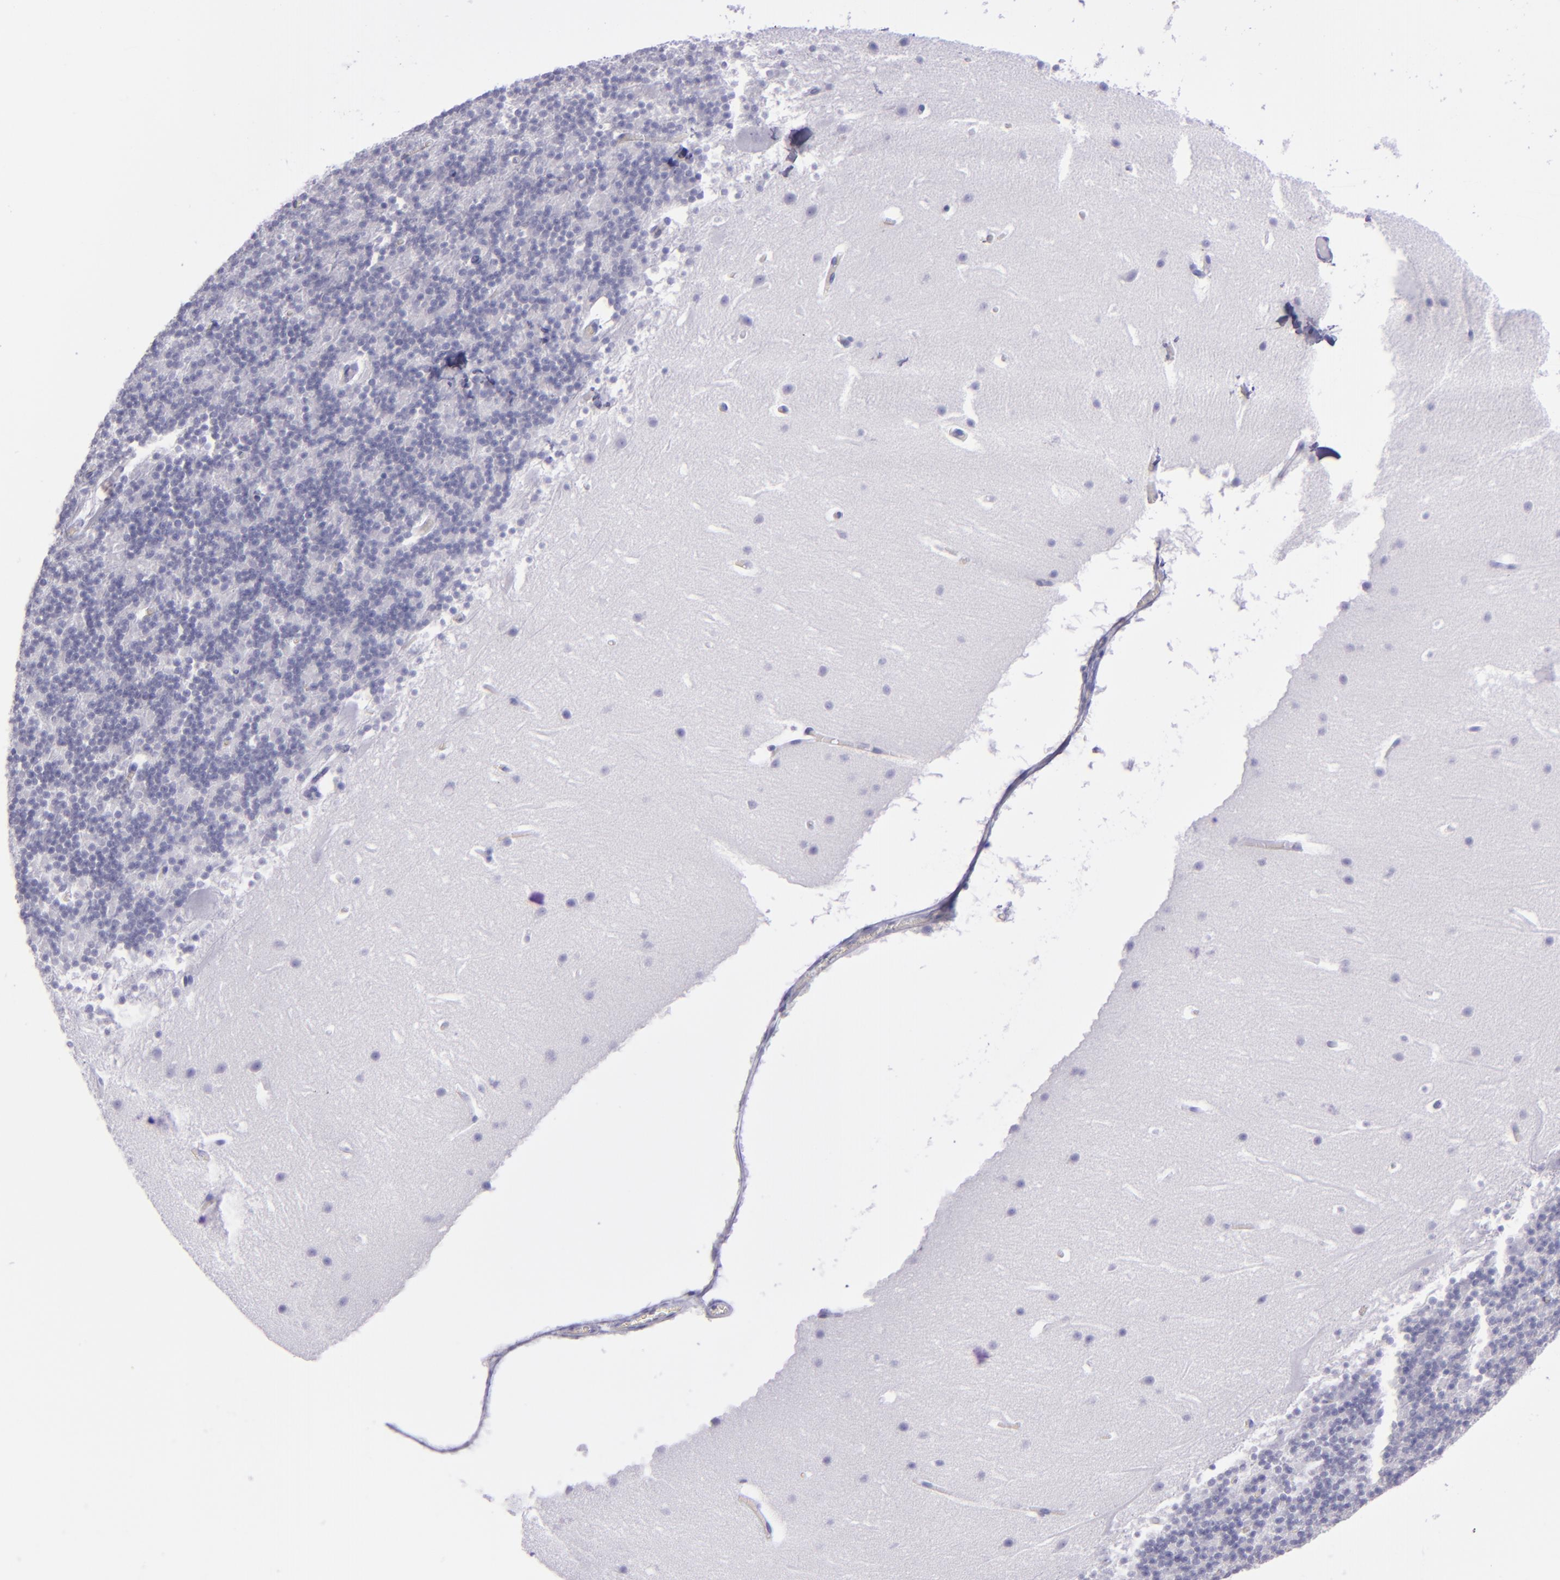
{"staining": {"intensity": "negative", "quantity": "none", "location": "none"}, "tissue": "cerebellum", "cell_type": "Cells in granular layer", "image_type": "normal", "snomed": [{"axis": "morphology", "description": "Normal tissue, NOS"}, {"axis": "topography", "description": "Cerebellum"}], "caption": "The image shows no staining of cells in granular layer in unremarkable cerebellum.", "gene": "TOP2A", "patient": {"sex": "male", "age": 45}}